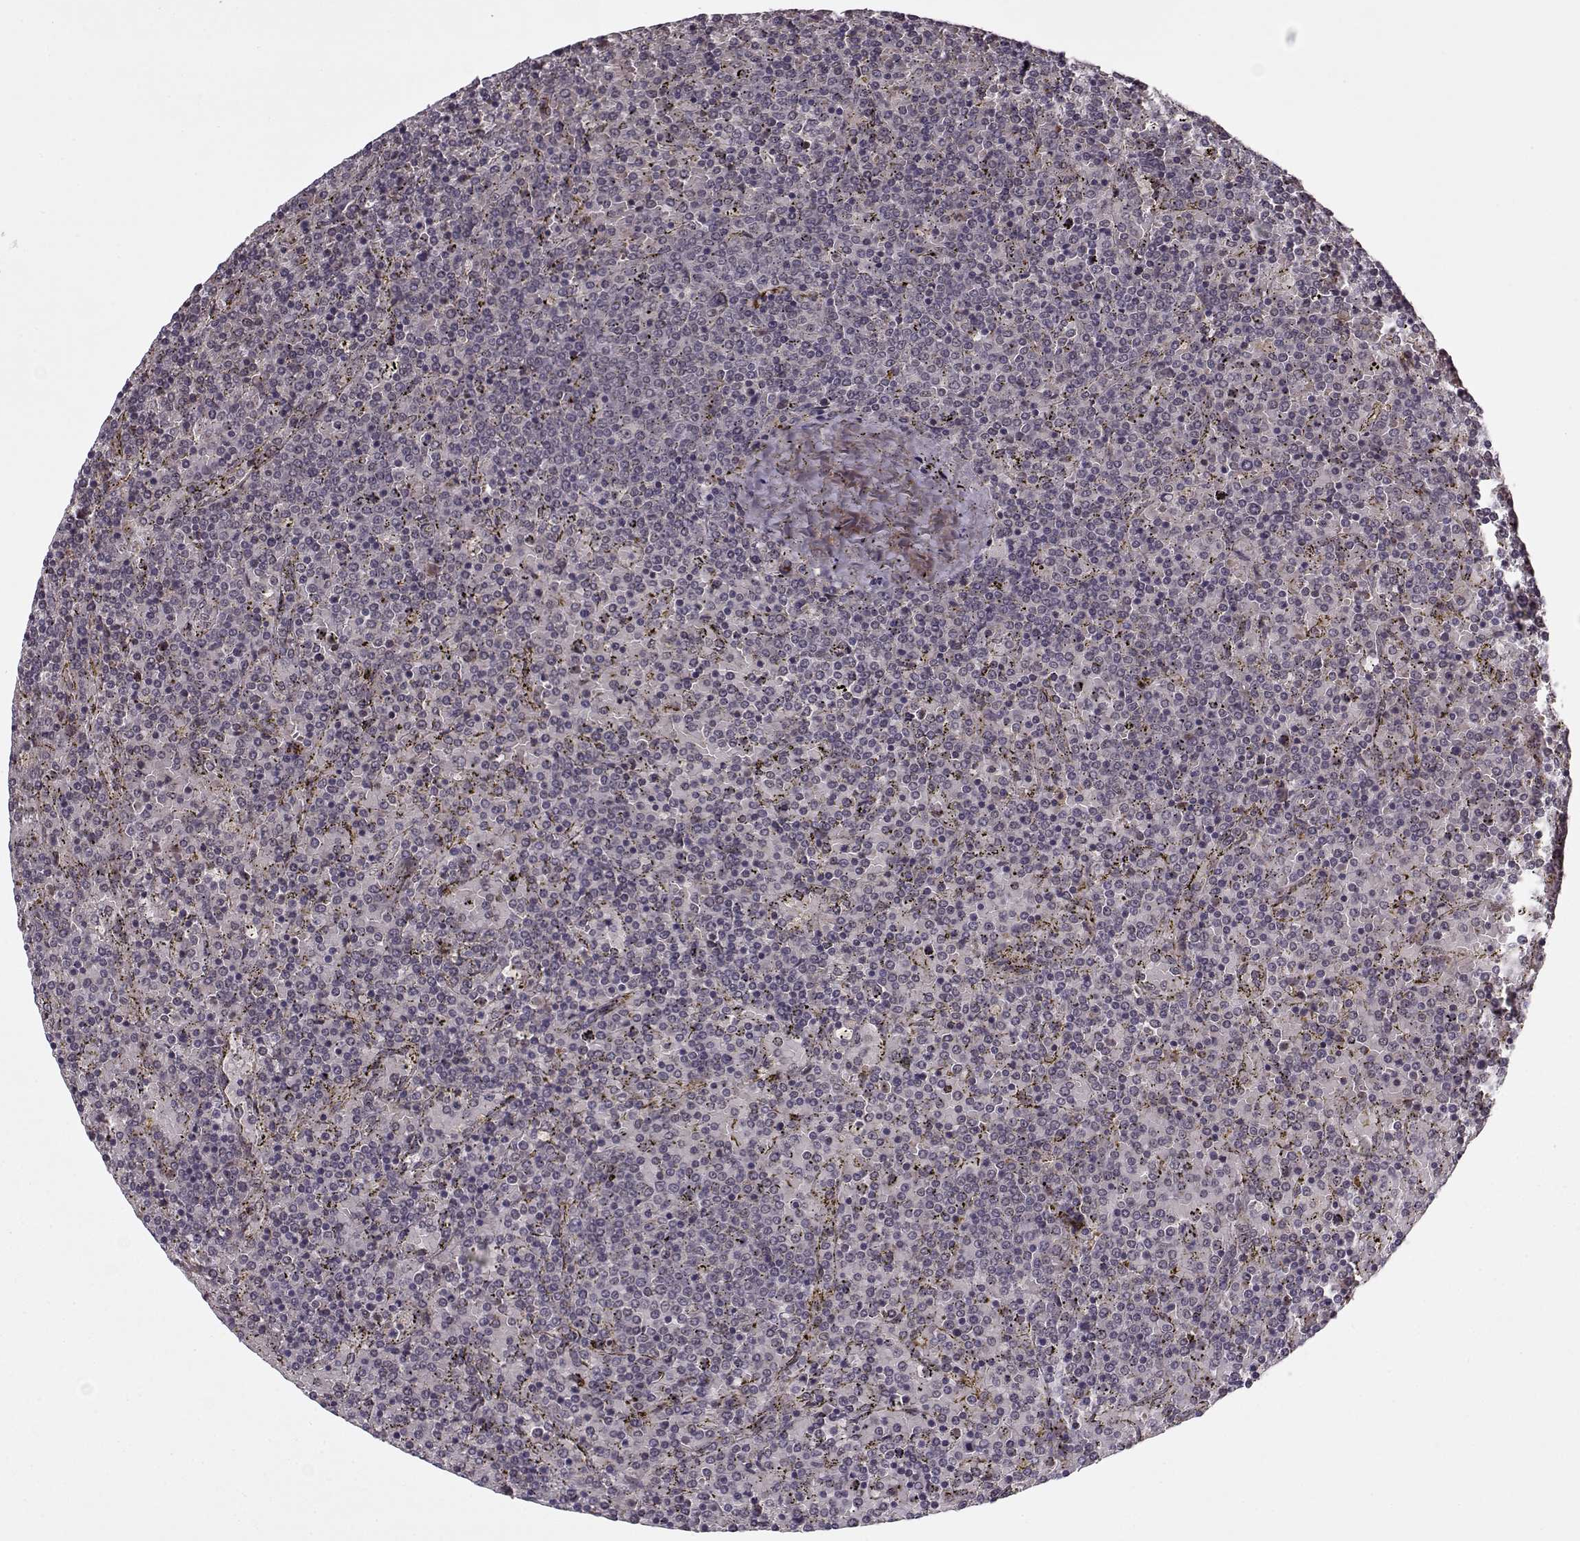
{"staining": {"intensity": "negative", "quantity": "none", "location": "none"}, "tissue": "lymphoma", "cell_type": "Tumor cells", "image_type": "cancer", "snomed": [{"axis": "morphology", "description": "Malignant lymphoma, non-Hodgkin's type, Low grade"}, {"axis": "topography", "description": "Spleen"}], "caption": "A high-resolution histopathology image shows immunohistochemistry staining of low-grade malignant lymphoma, non-Hodgkin's type, which demonstrates no significant staining in tumor cells.", "gene": "DENND4B", "patient": {"sex": "female", "age": 77}}